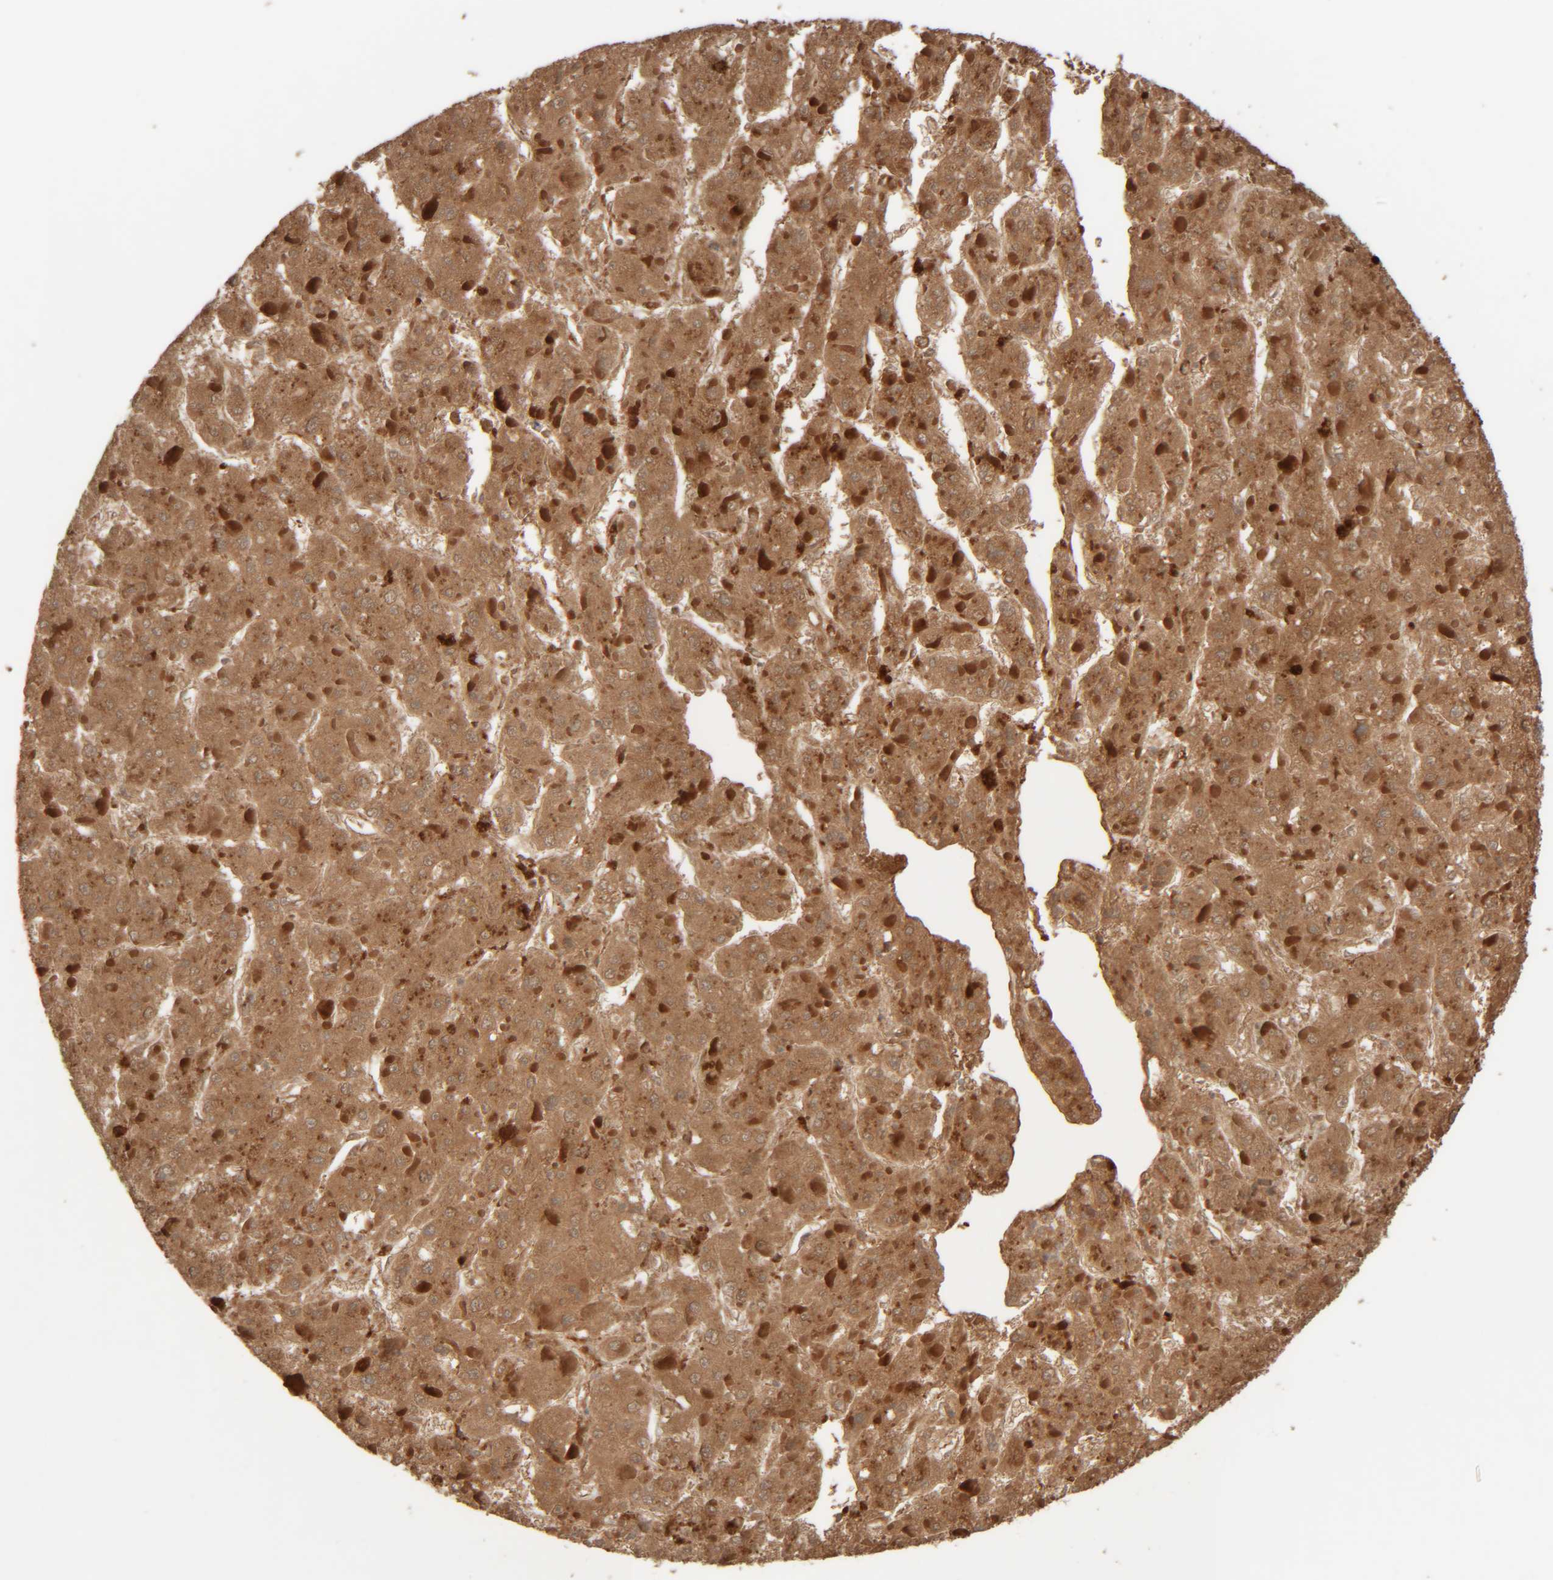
{"staining": {"intensity": "moderate", "quantity": ">75%", "location": "cytoplasmic/membranous"}, "tissue": "liver cancer", "cell_type": "Tumor cells", "image_type": "cancer", "snomed": [{"axis": "morphology", "description": "Carcinoma, Hepatocellular, NOS"}, {"axis": "topography", "description": "Liver"}], "caption": "The immunohistochemical stain highlights moderate cytoplasmic/membranous positivity in tumor cells of liver hepatocellular carcinoma tissue.", "gene": "RIDA", "patient": {"sex": "female", "age": 73}}